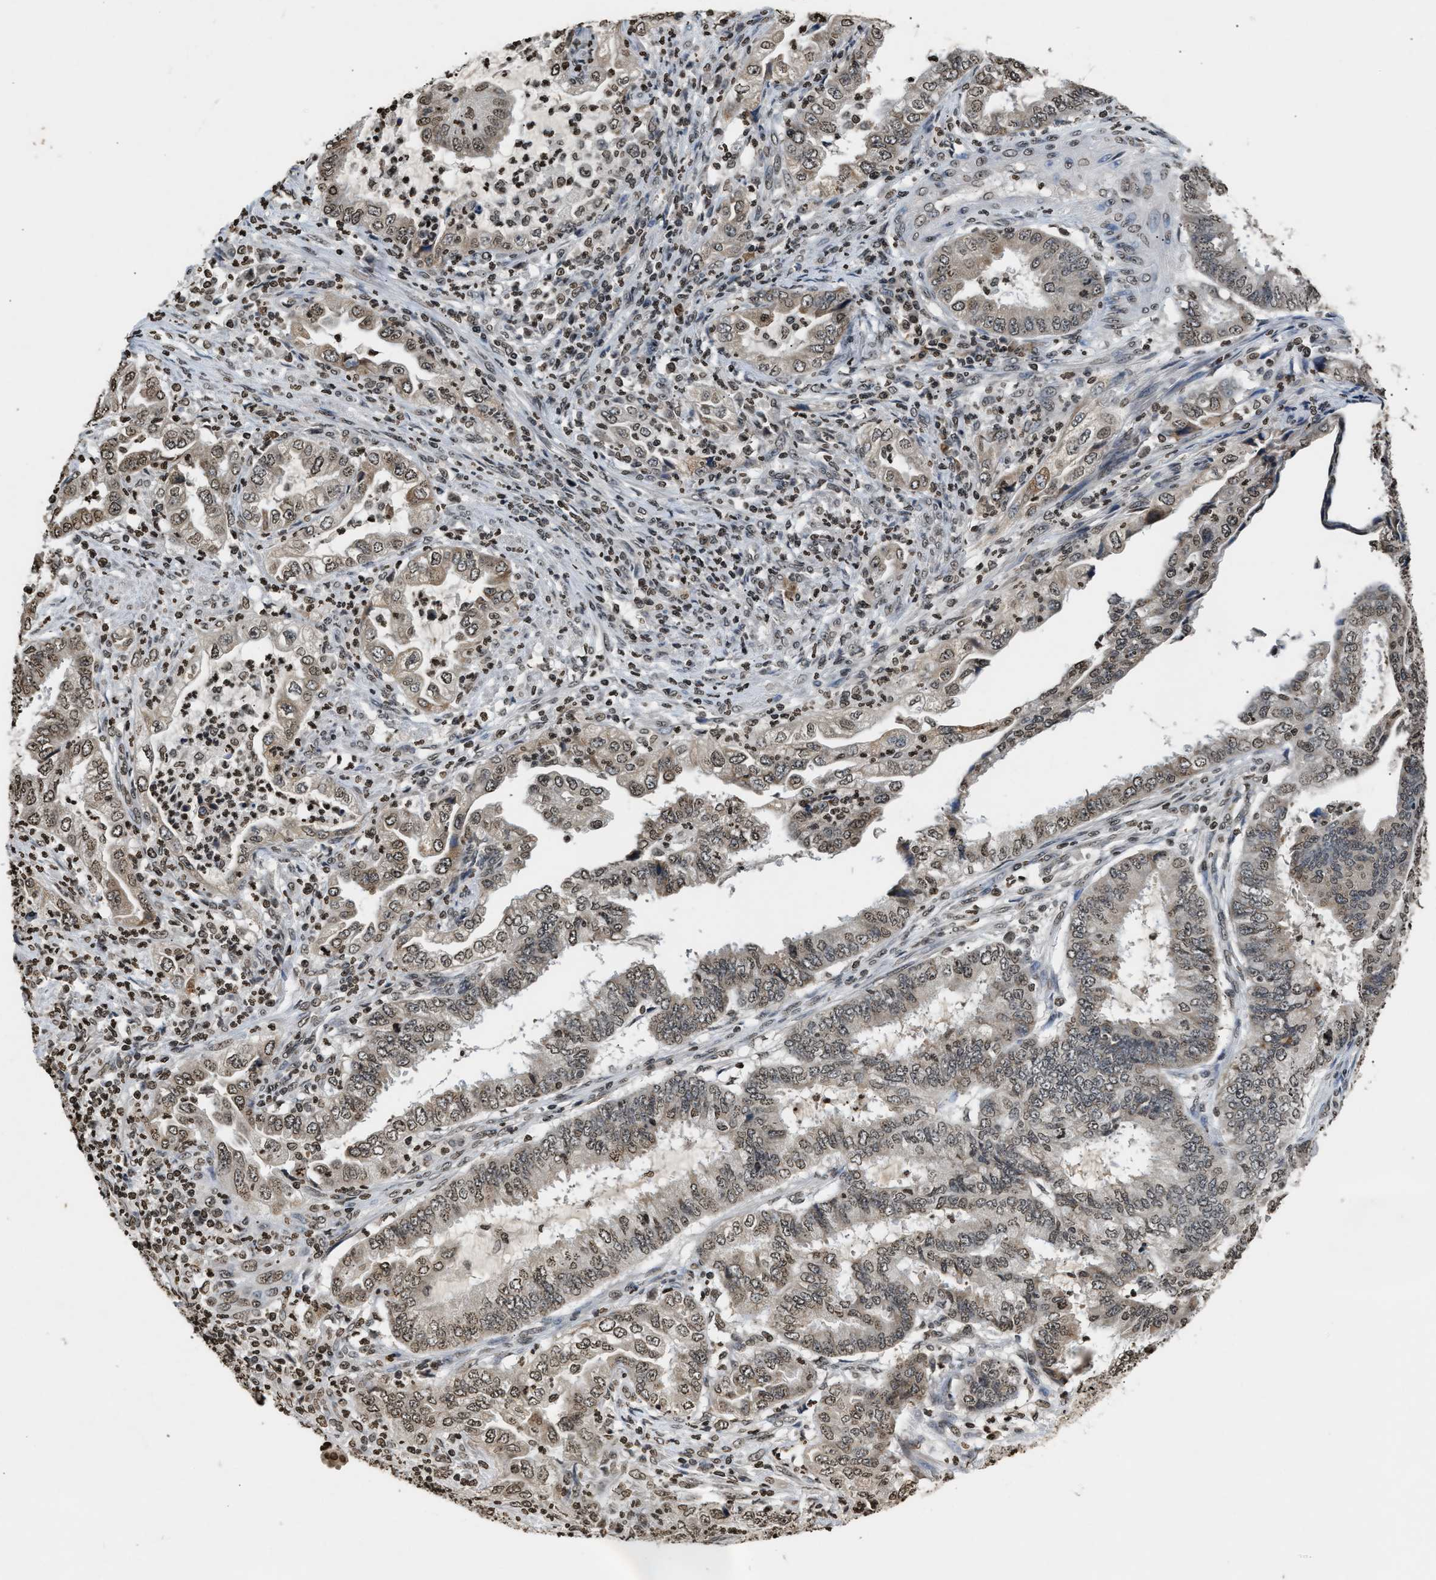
{"staining": {"intensity": "weak", "quantity": ">75%", "location": "cytoplasmic/membranous,nuclear"}, "tissue": "endometrial cancer", "cell_type": "Tumor cells", "image_type": "cancer", "snomed": [{"axis": "morphology", "description": "Adenocarcinoma, NOS"}, {"axis": "topography", "description": "Endometrium"}], "caption": "A micrograph showing weak cytoplasmic/membranous and nuclear positivity in approximately >75% of tumor cells in endometrial cancer, as visualized by brown immunohistochemical staining.", "gene": "DNASE1L3", "patient": {"sex": "female", "age": 51}}